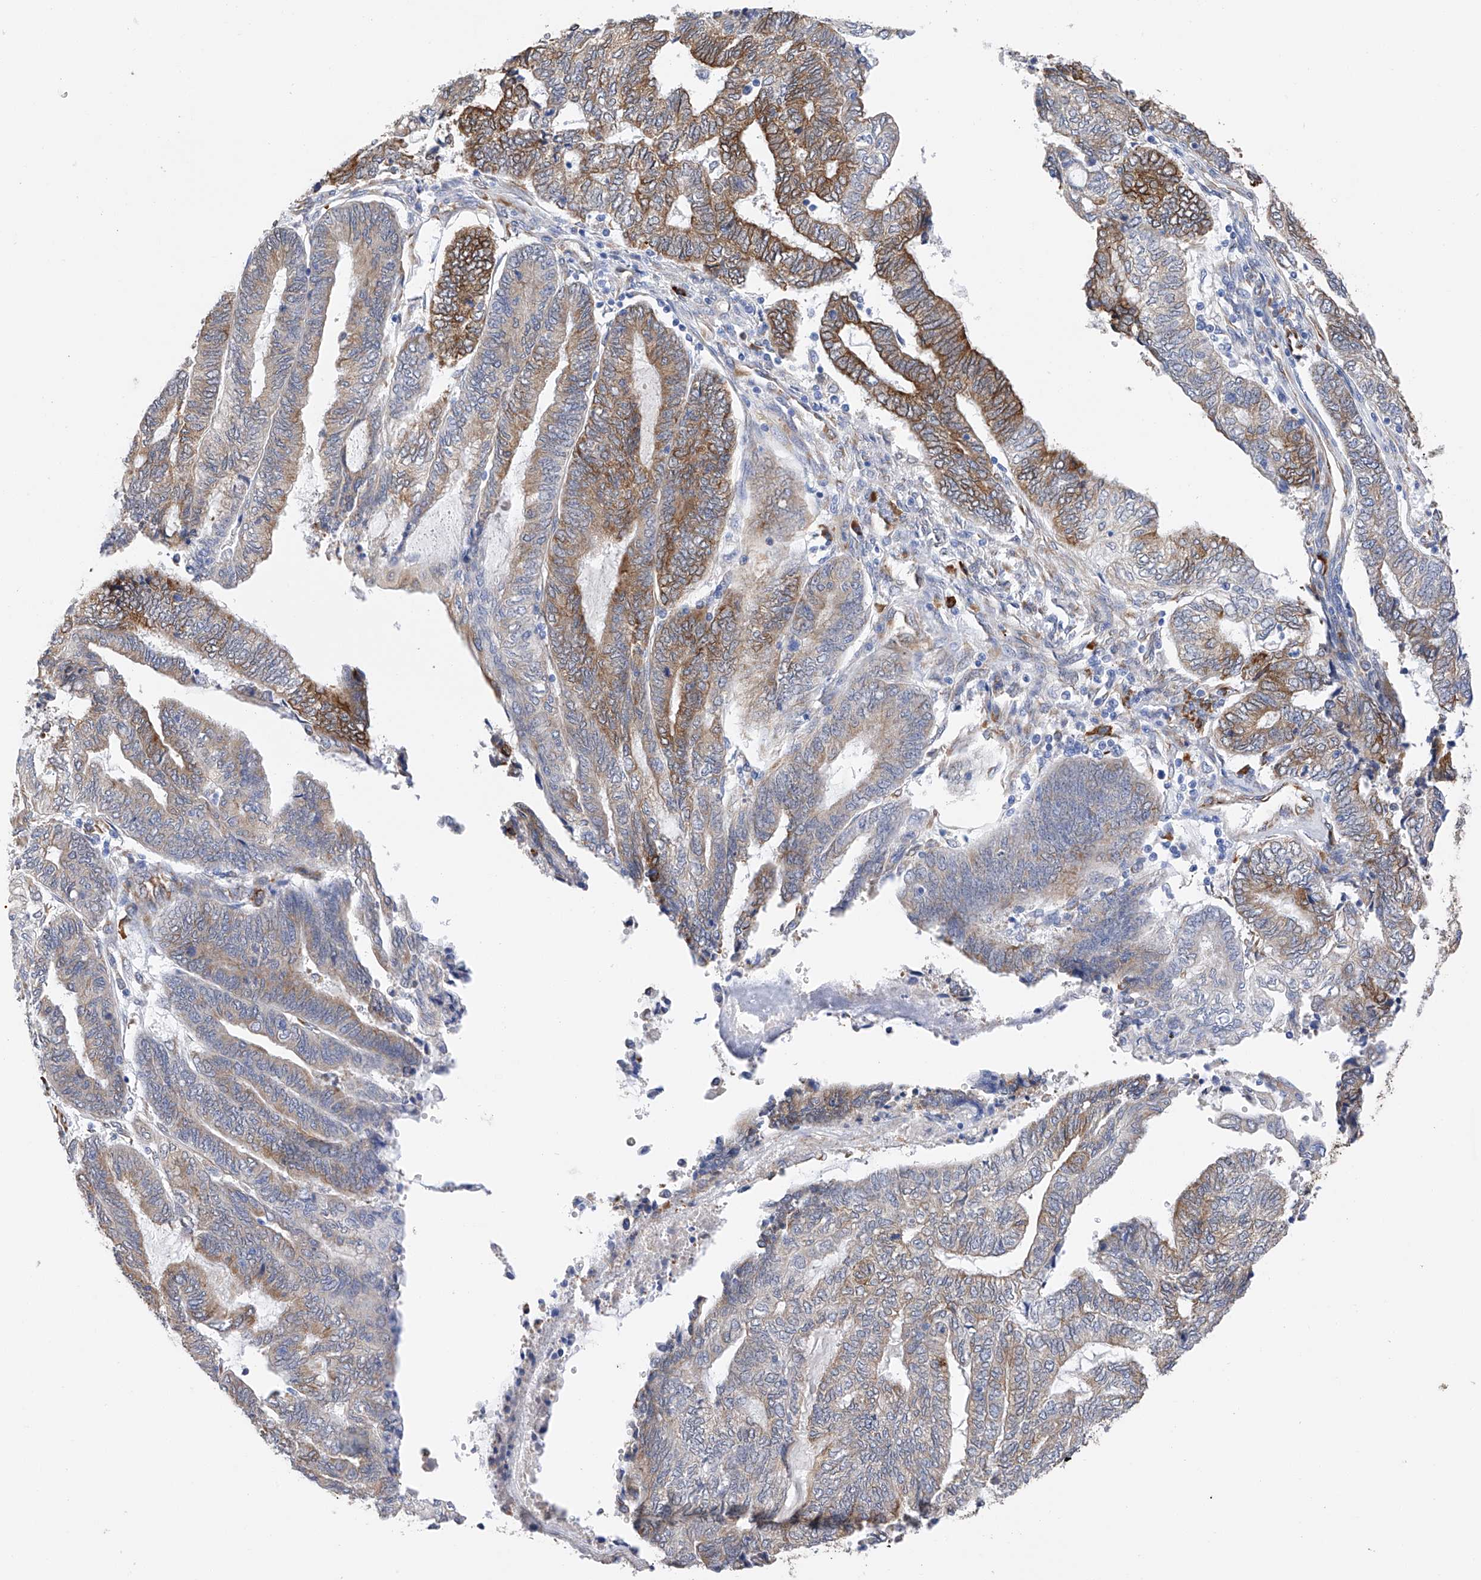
{"staining": {"intensity": "moderate", "quantity": "25%-75%", "location": "cytoplasmic/membranous"}, "tissue": "endometrial cancer", "cell_type": "Tumor cells", "image_type": "cancer", "snomed": [{"axis": "morphology", "description": "Adenocarcinoma, NOS"}, {"axis": "topography", "description": "Uterus"}, {"axis": "topography", "description": "Endometrium"}], "caption": "High-magnification brightfield microscopy of endometrial cancer (adenocarcinoma) stained with DAB (3,3'-diaminobenzidine) (brown) and counterstained with hematoxylin (blue). tumor cells exhibit moderate cytoplasmic/membranous expression is appreciated in about25%-75% of cells.", "gene": "PDIA5", "patient": {"sex": "female", "age": 70}}